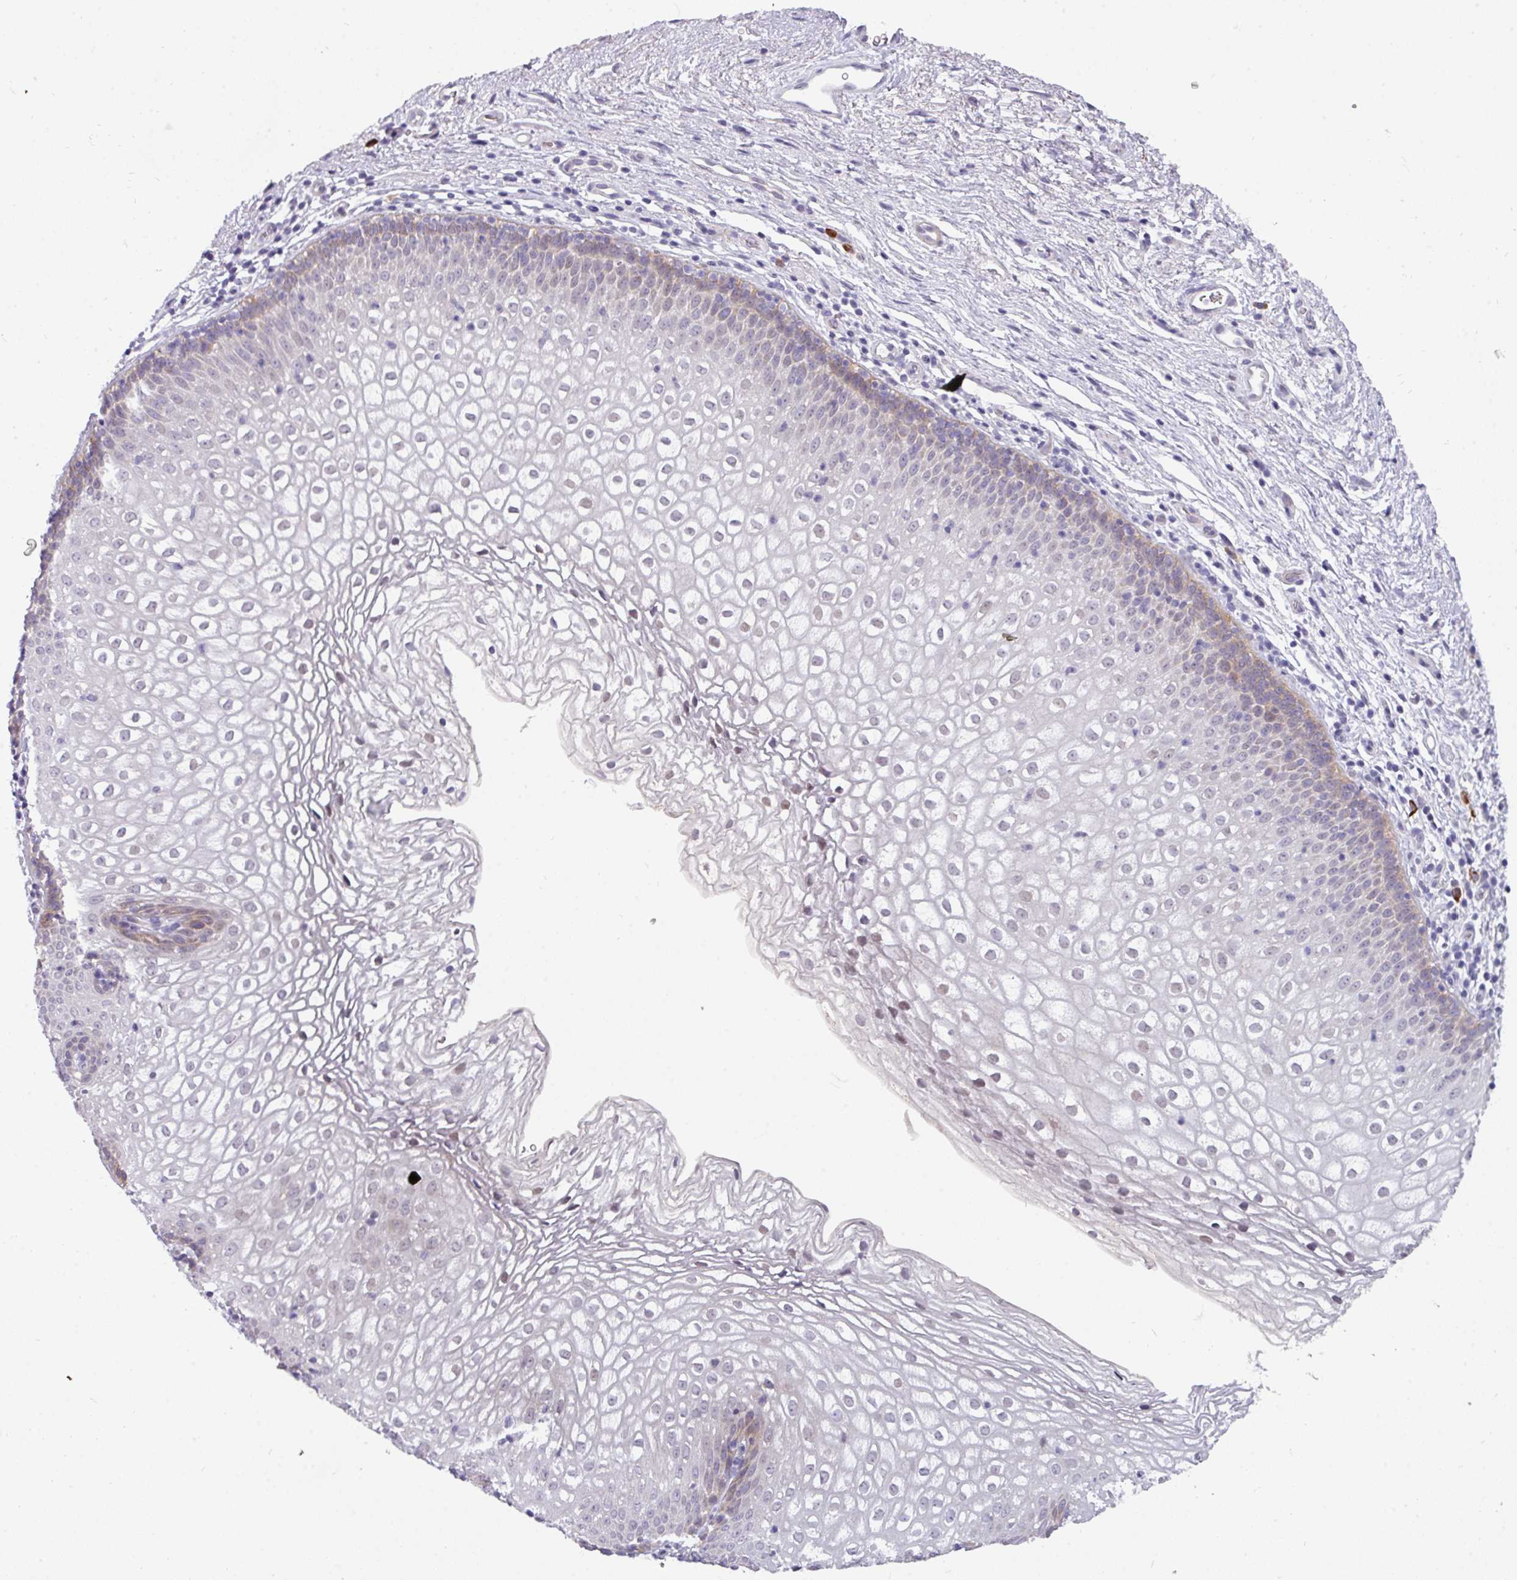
{"staining": {"intensity": "moderate", "quantity": "<25%", "location": "nuclear"}, "tissue": "vagina", "cell_type": "Squamous epithelial cells", "image_type": "normal", "snomed": [{"axis": "morphology", "description": "Normal tissue, NOS"}, {"axis": "topography", "description": "Vagina"}], "caption": "Immunohistochemical staining of benign human vagina reveals moderate nuclear protein staining in approximately <25% of squamous epithelial cells. (Brightfield microscopy of DAB IHC at high magnification).", "gene": "C2orf68", "patient": {"sex": "female", "age": 47}}